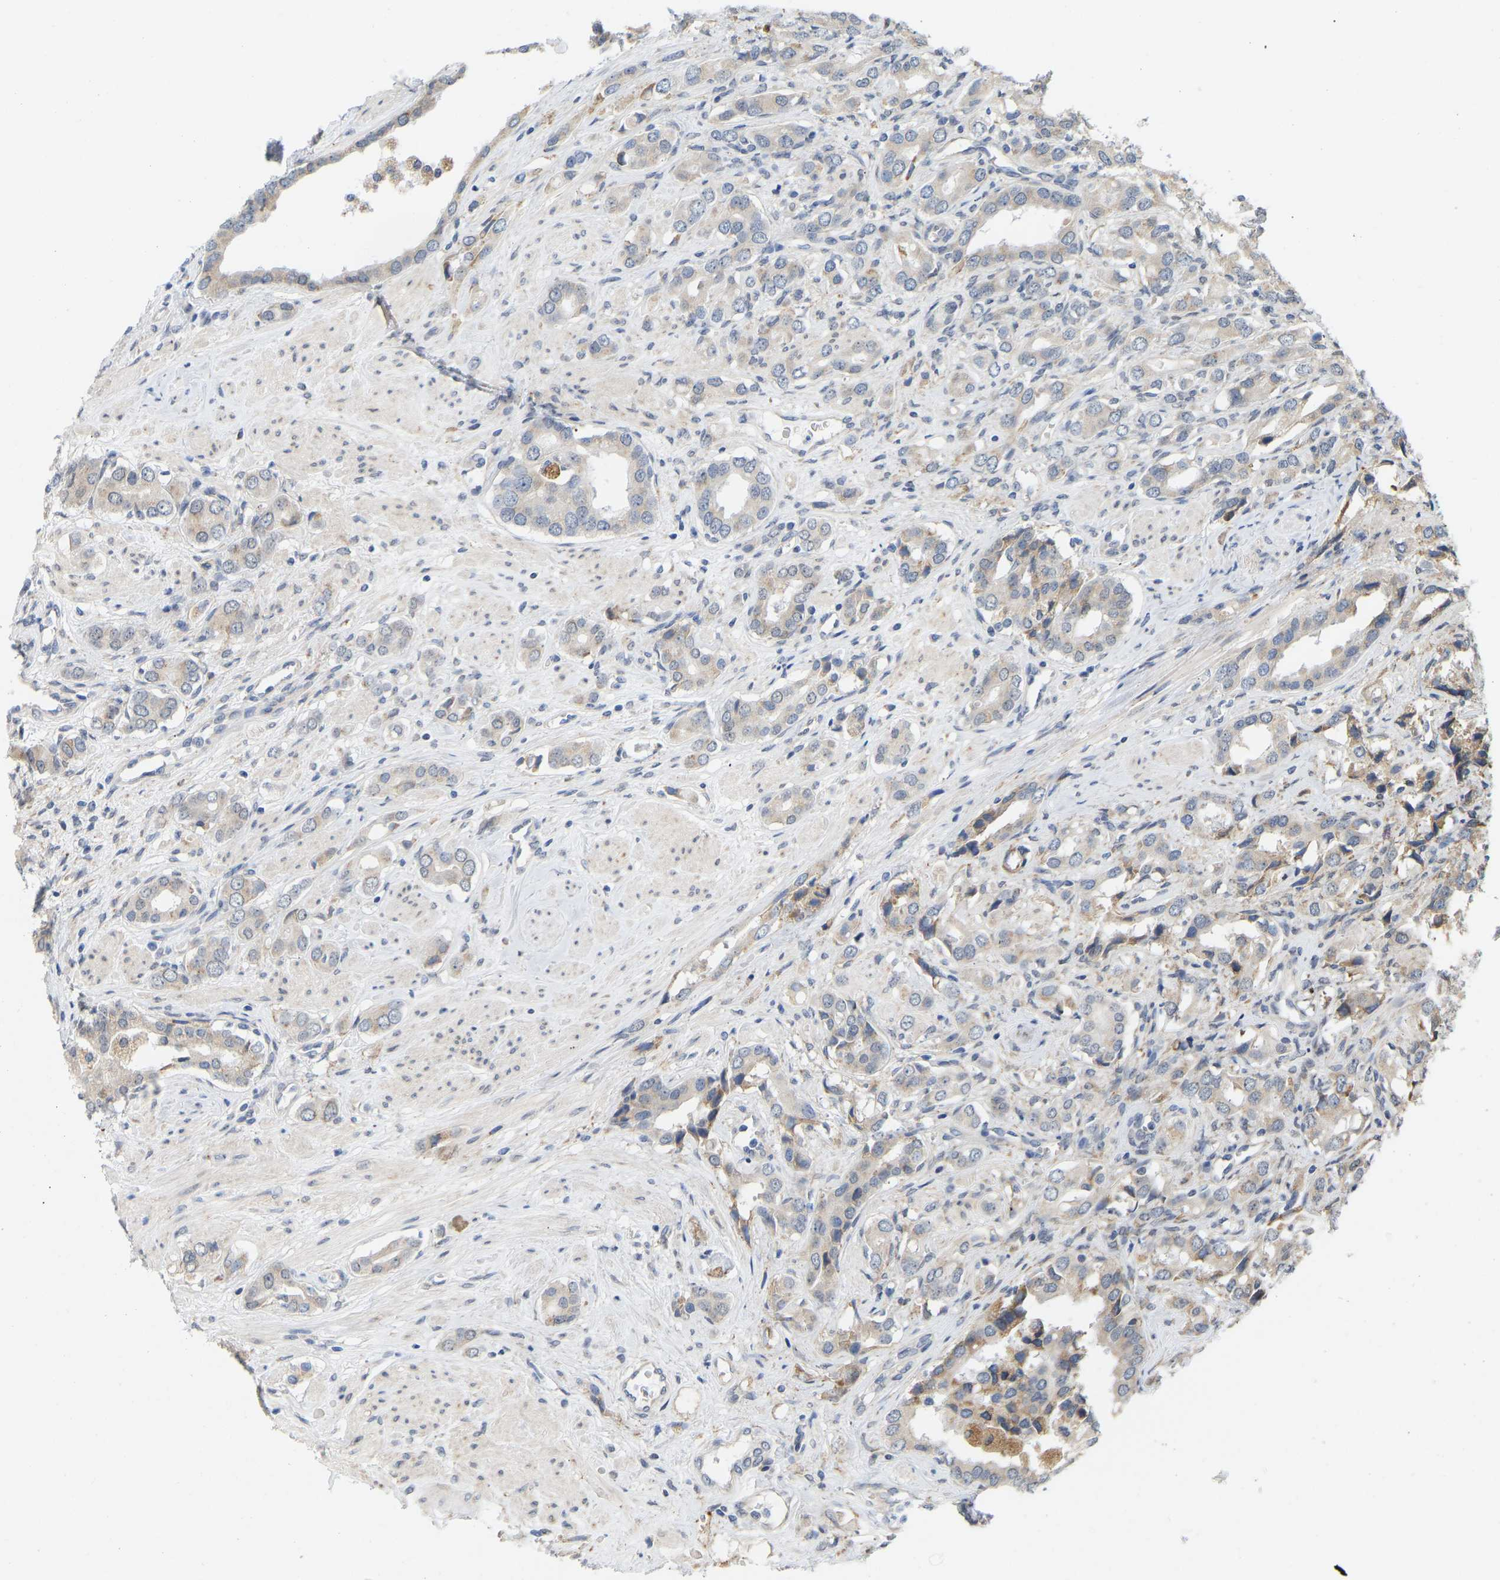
{"staining": {"intensity": "moderate", "quantity": "<25%", "location": "cytoplasmic/membranous"}, "tissue": "prostate cancer", "cell_type": "Tumor cells", "image_type": "cancer", "snomed": [{"axis": "morphology", "description": "Adenocarcinoma, High grade"}, {"axis": "topography", "description": "Prostate"}], "caption": "An image of prostate high-grade adenocarcinoma stained for a protein exhibits moderate cytoplasmic/membranous brown staining in tumor cells.", "gene": "BEND3", "patient": {"sex": "male", "age": 52}}